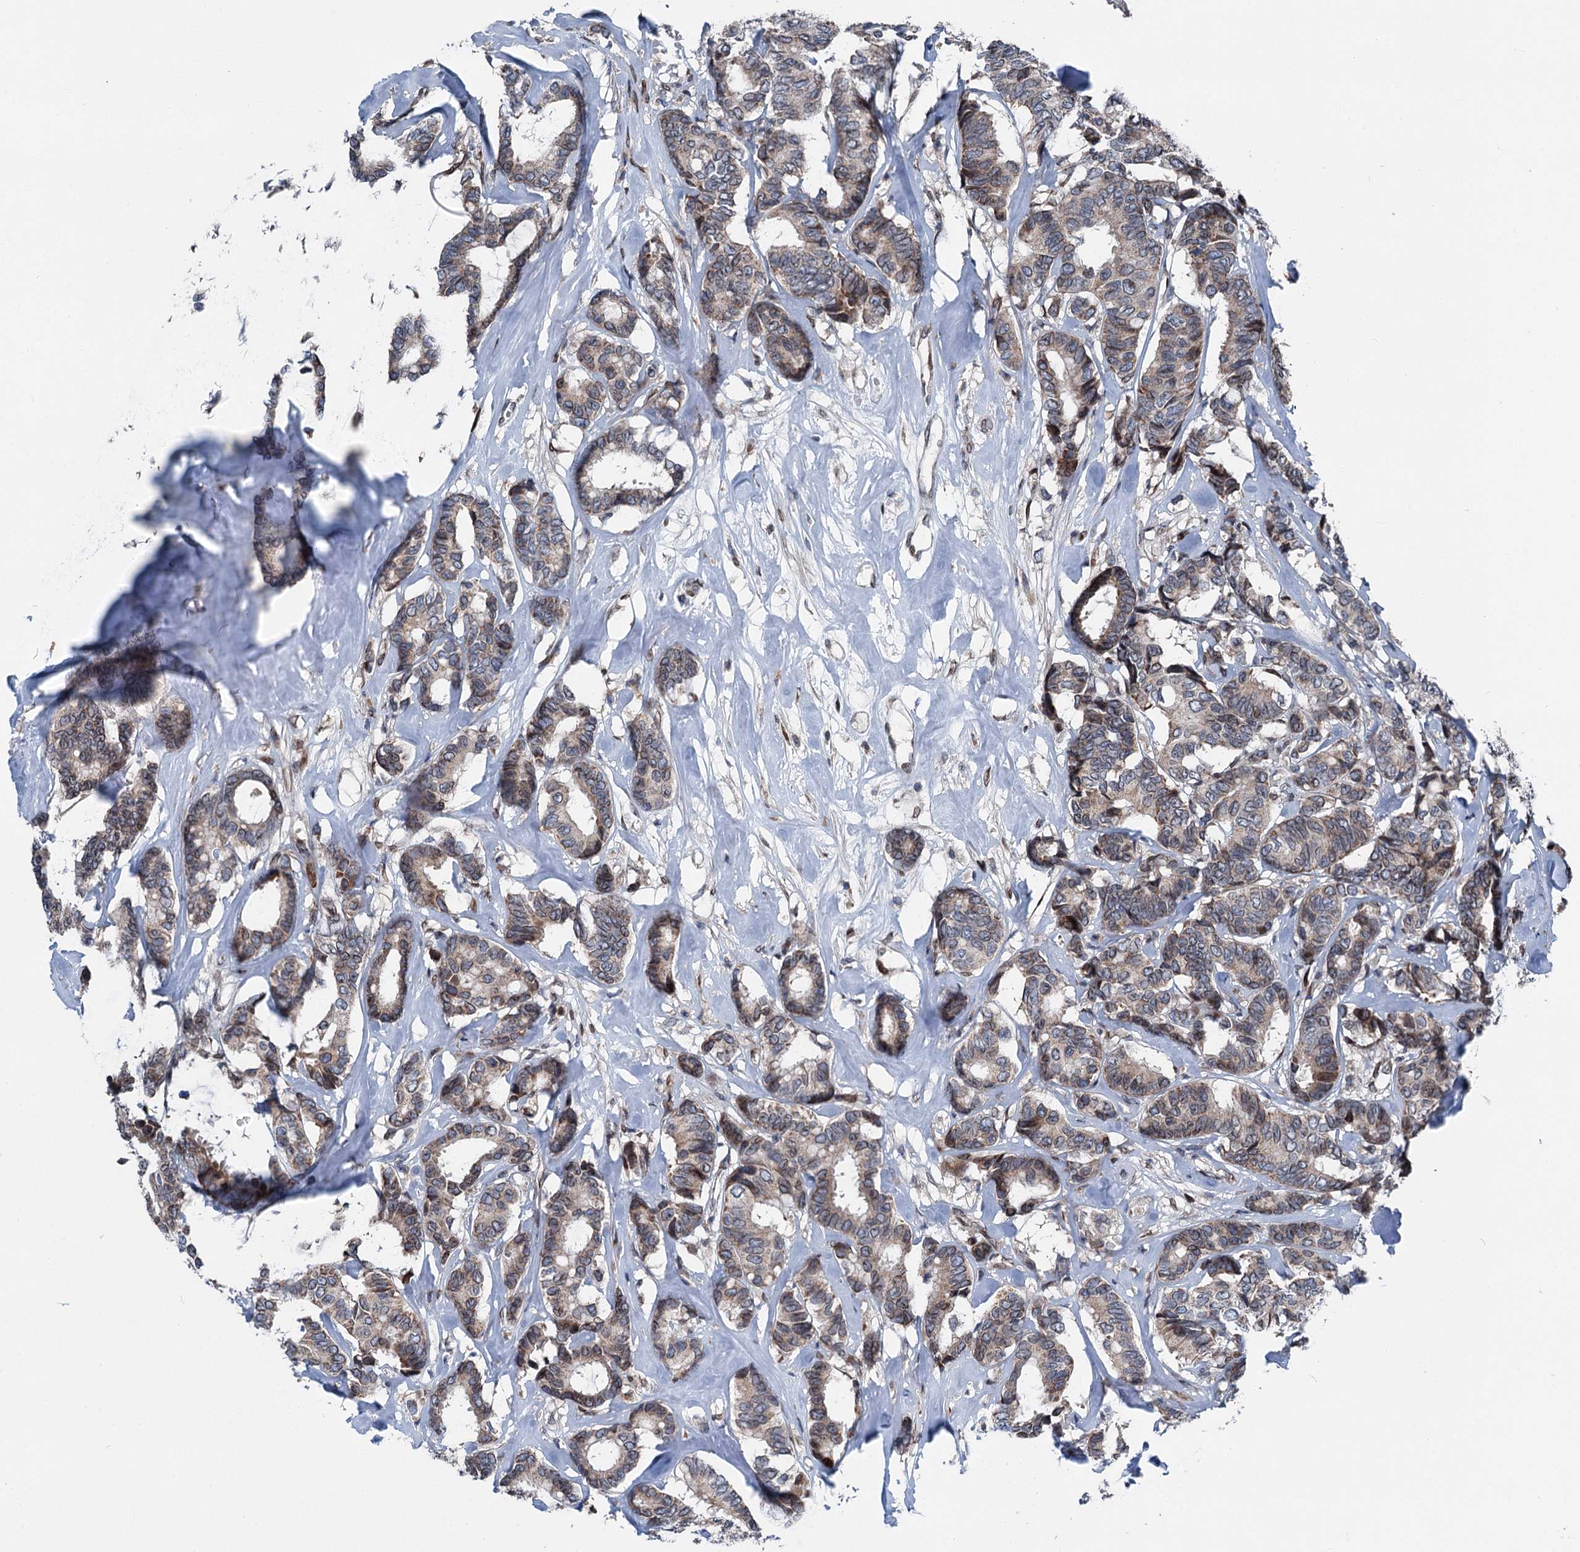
{"staining": {"intensity": "weak", "quantity": "25%-75%", "location": "cytoplasmic/membranous"}, "tissue": "breast cancer", "cell_type": "Tumor cells", "image_type": "cancer", "snomed": [{"axis": "morphology", "description": "Duct carcinoma"}, {"axis": "topography", "description": "Breast"}], "caption": "Weak cytoplasmic/membranous protein positivity is present in about 25%-75% of tumor cells in breast invasive ductal carcinoma.", "gene": "MRPL14", "patient": {"sex": "female", "age": 87}}